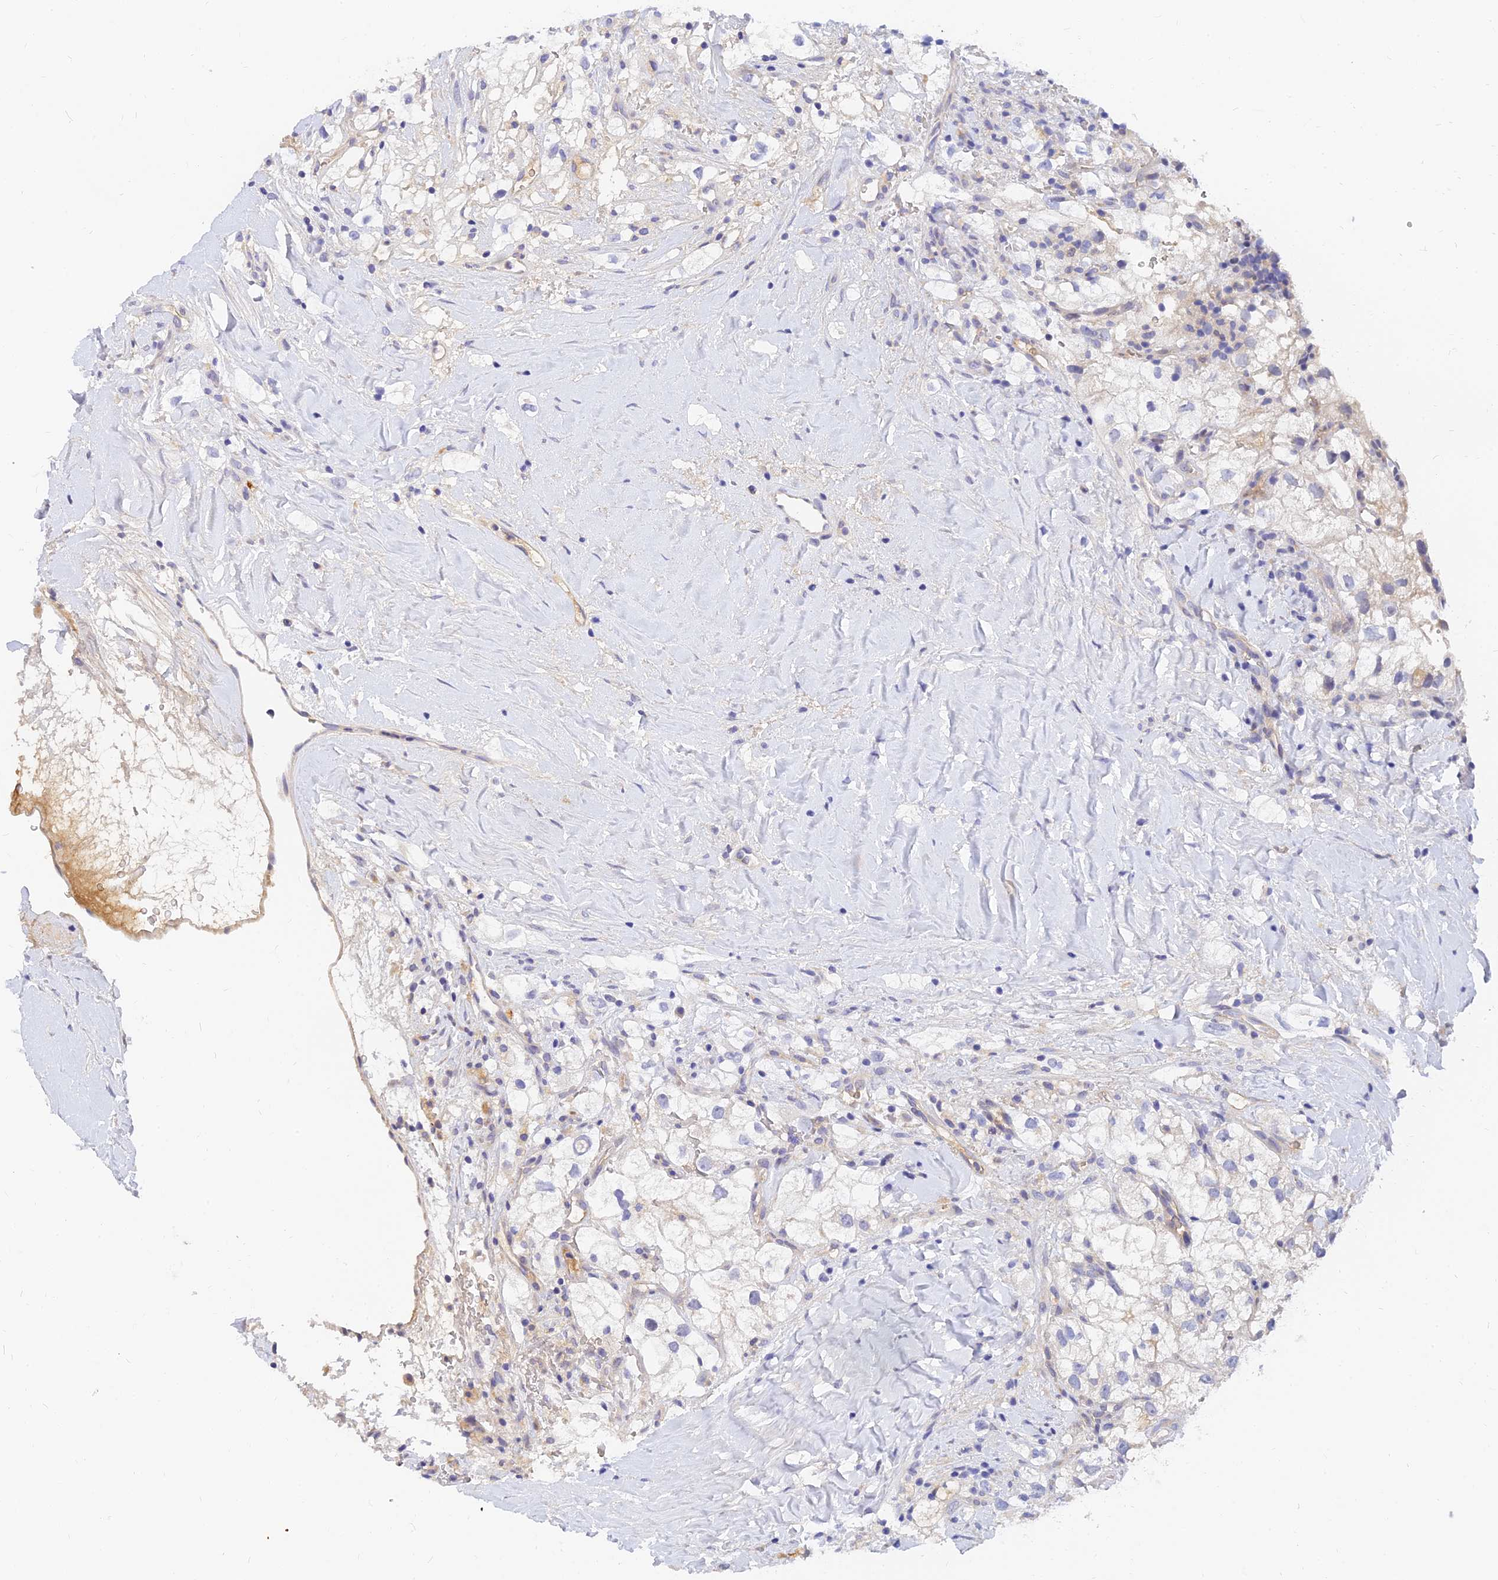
{"staining": {"intensity": "negative", "quantity": "none", "location": "none"}, "tissue": "renal cancer", "cell_type": "Tumor cells", "image_type": "cancer", "snomed": [{"axis": "morphology", "description": "Adenocarcinoma, NOS"}, {"axis": "topography", "description": "Kidney"}], "caption": "Tumor cells show no significant expression in adenocarcinoma (renal).", "gene": "ANKS4B", "patient": {"sex": "male", "age": 59}}